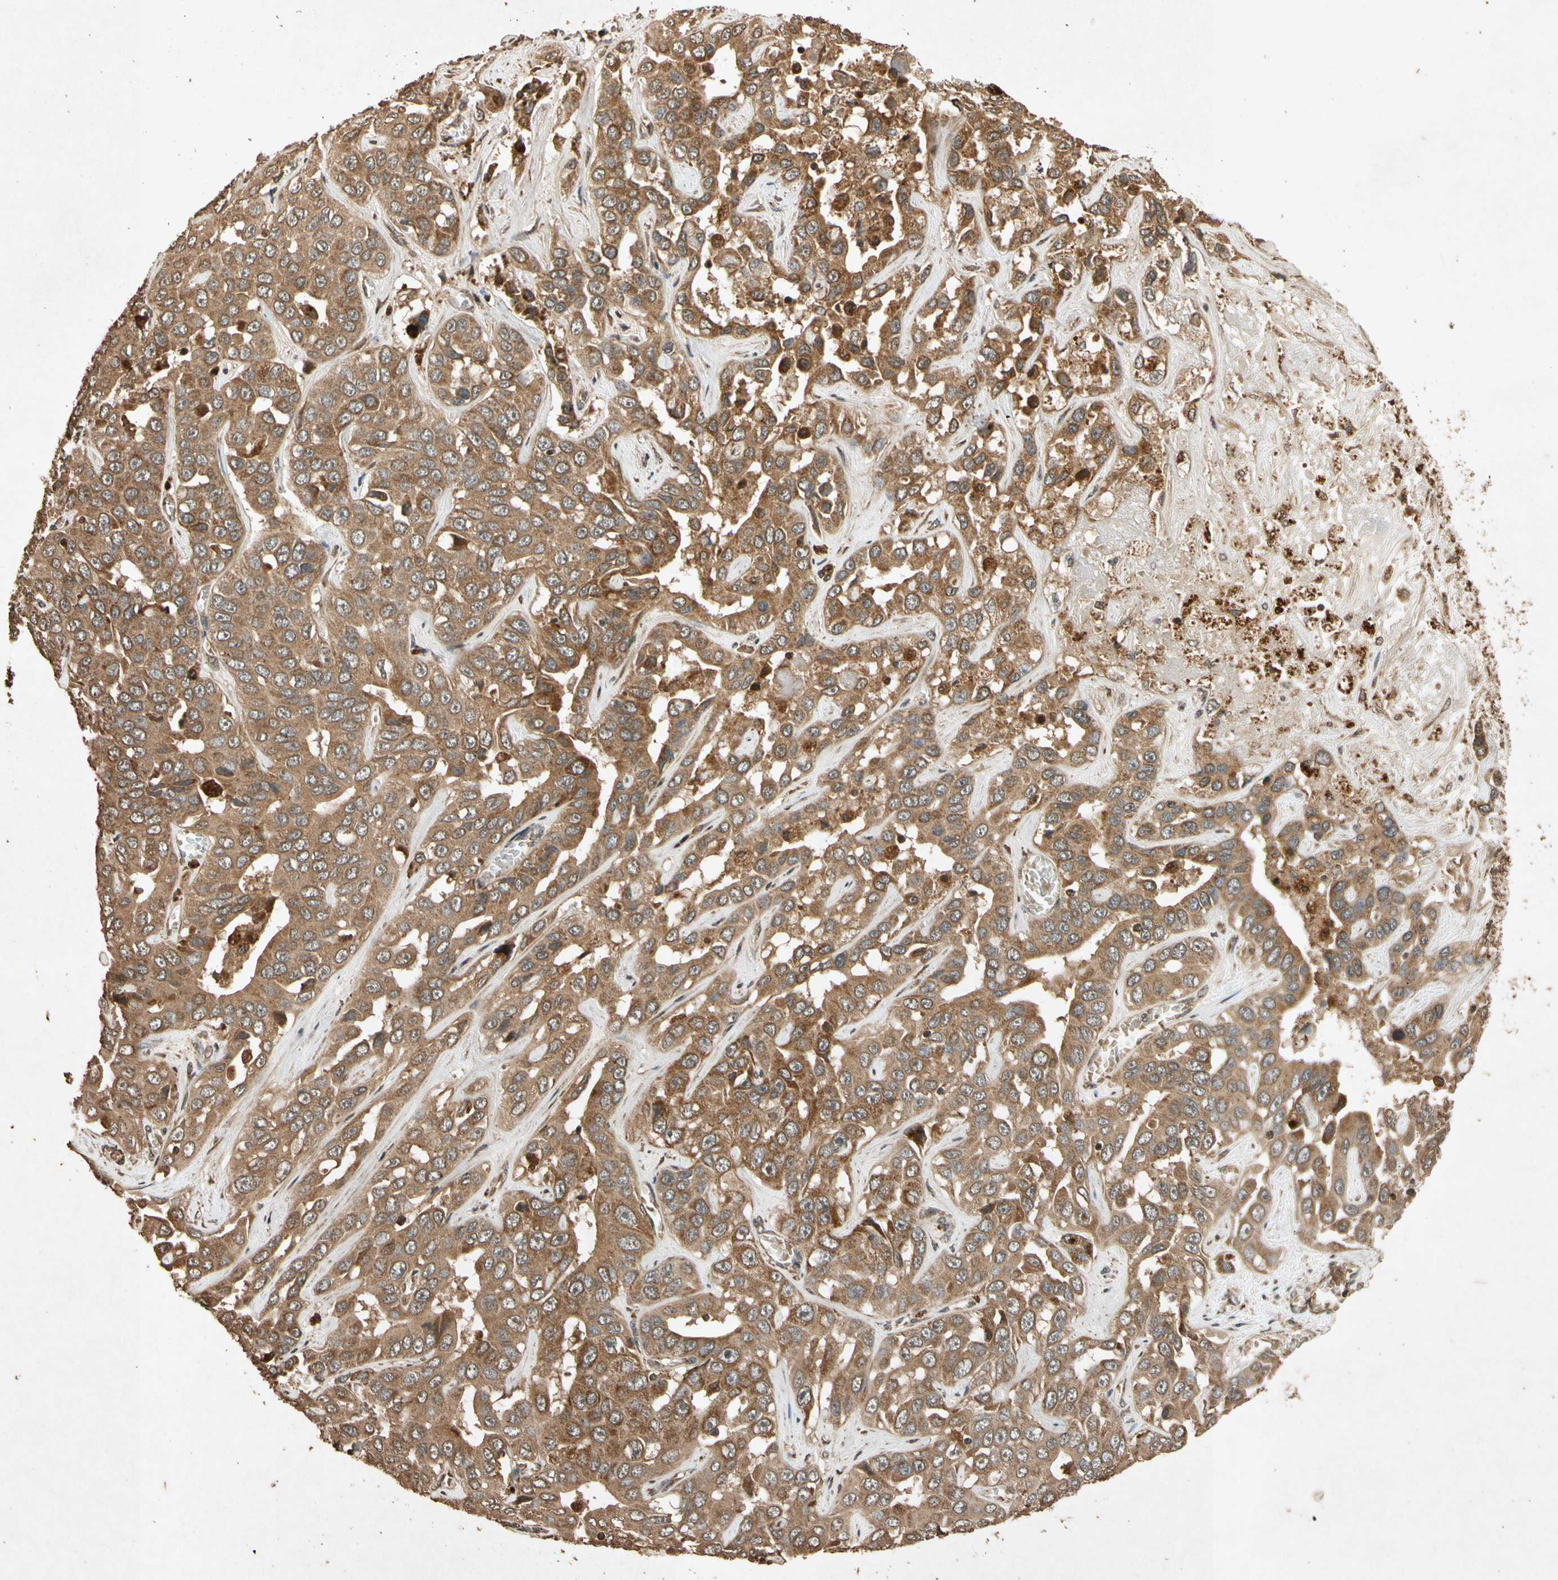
{"staining": {"intensity": "moderate", "quantity": ">75%", "location": "cytoplasmic/membranous"}, "tissue": "liver cancer", "cell_type": "Tumor cells", "image_type": "cancer", "snomed": [{"axis": "morphology", "description": "Cholangiocarcinoma"}, {"axis": "topography", "description": "Liver"}], "caption": "High-power microscopy captured an immunohistochemistry (IHC) histopathology image of liver cholangiocarcinoma, revealing moderate cytoplasmic/membranous expression in about >75% of tumor cells.", "gene": "TXN2", "patient": {"sex": "female", "age": 52}}